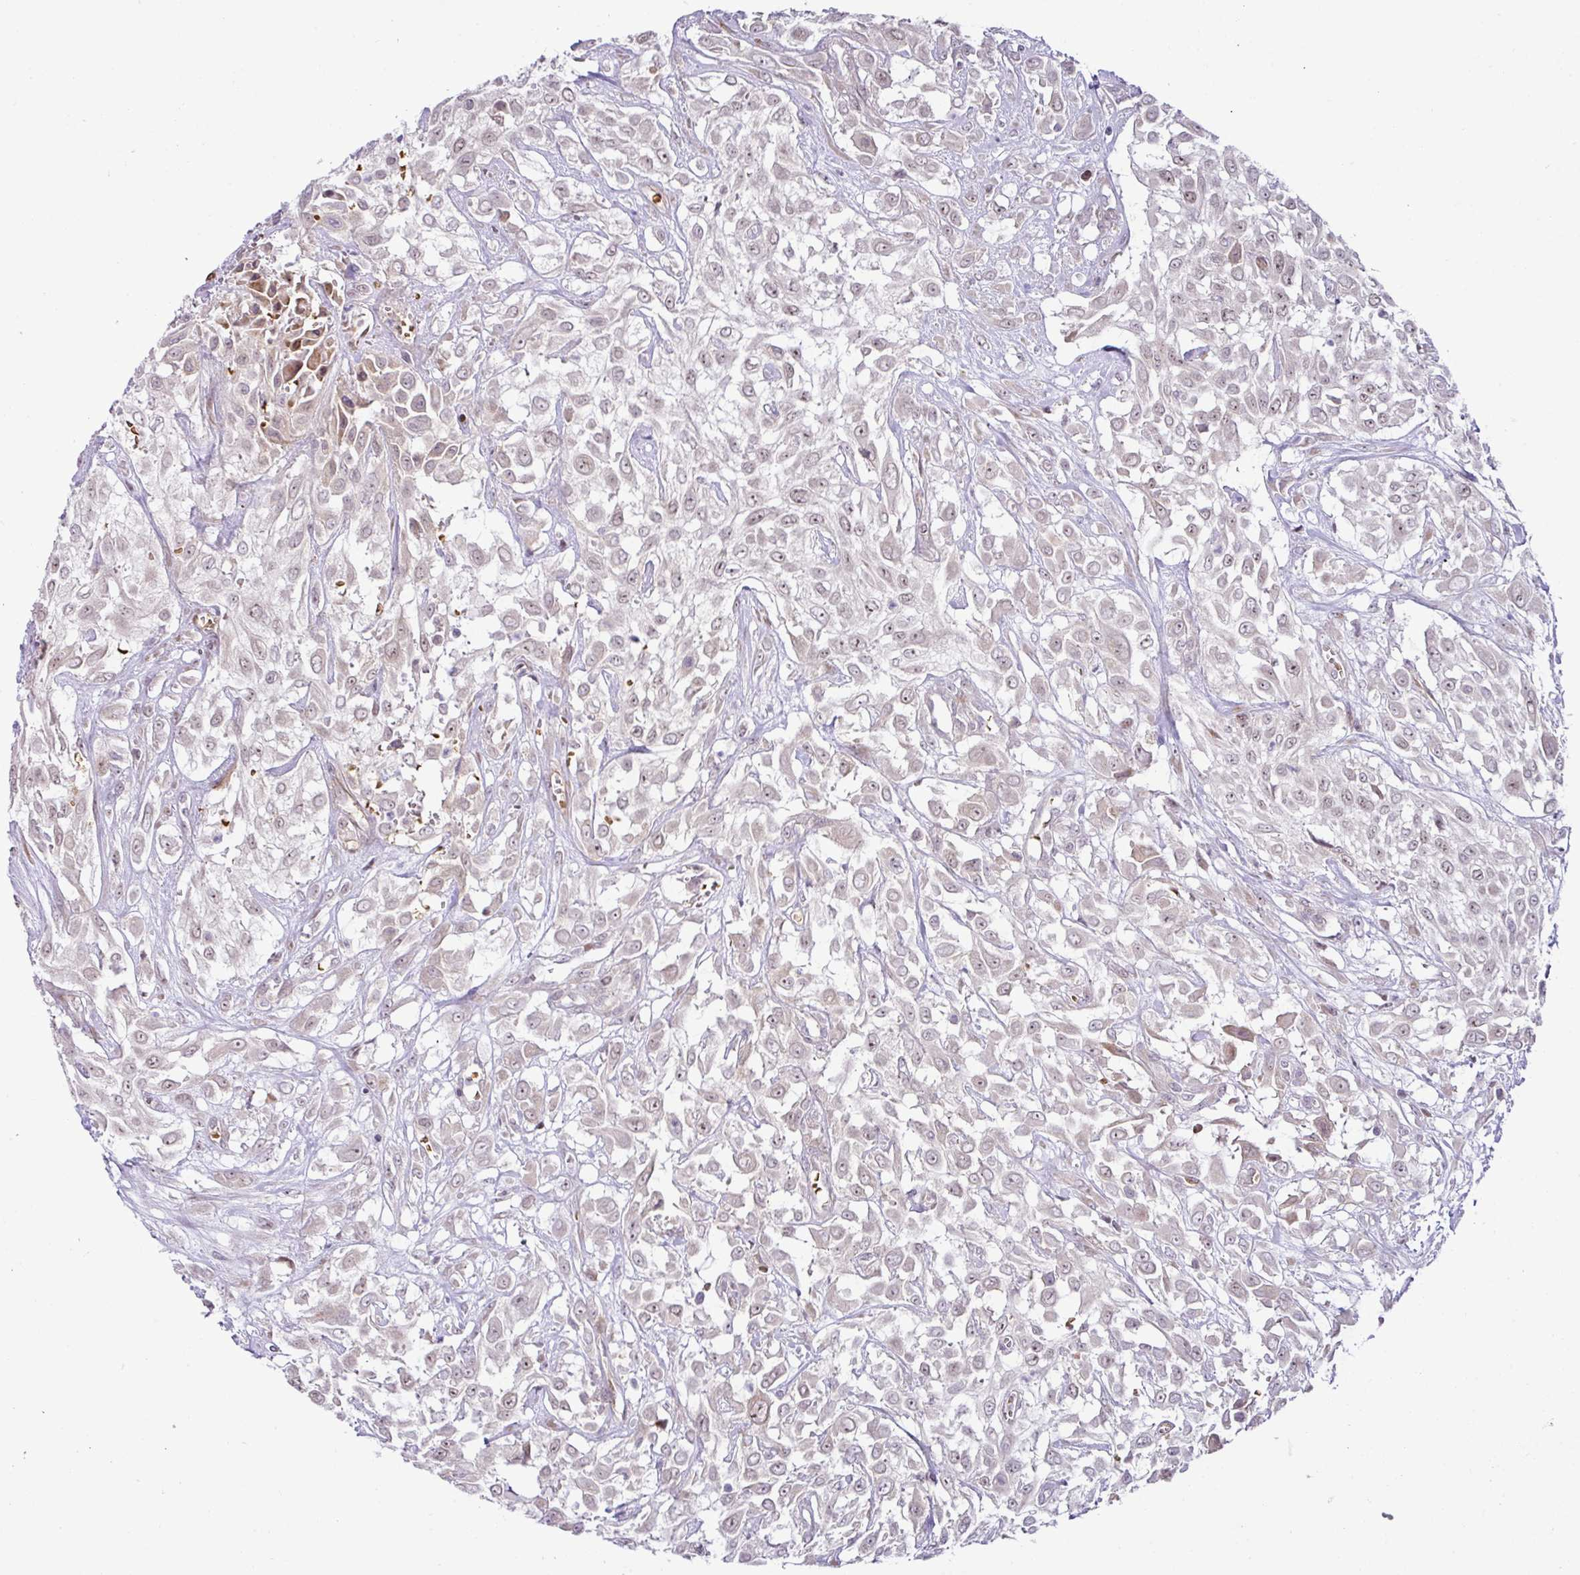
{"staining": {"intensity": "moderate", "quantity": "<25%", "location": "nuclear"}, "tissue": "urothelial cancer", "cell_type": "Tumor cells", "image_type": "cancer", "snomed": [{"axis": "morphology", "description": "Urothelial carcinoma, High grade"}, {"axis": "topography", "description": "Urinary bladder"}], "caption": "Protein expression by immunohistochemistry (IHC) reveals moderate nuclear staining in about <25% of tumor cells in urothelial cancer. (DAB = brown stain, brightfield microscopy at high magnification).", "gene": "PARP2", "patient": {"sex": "male", "age": 57}}